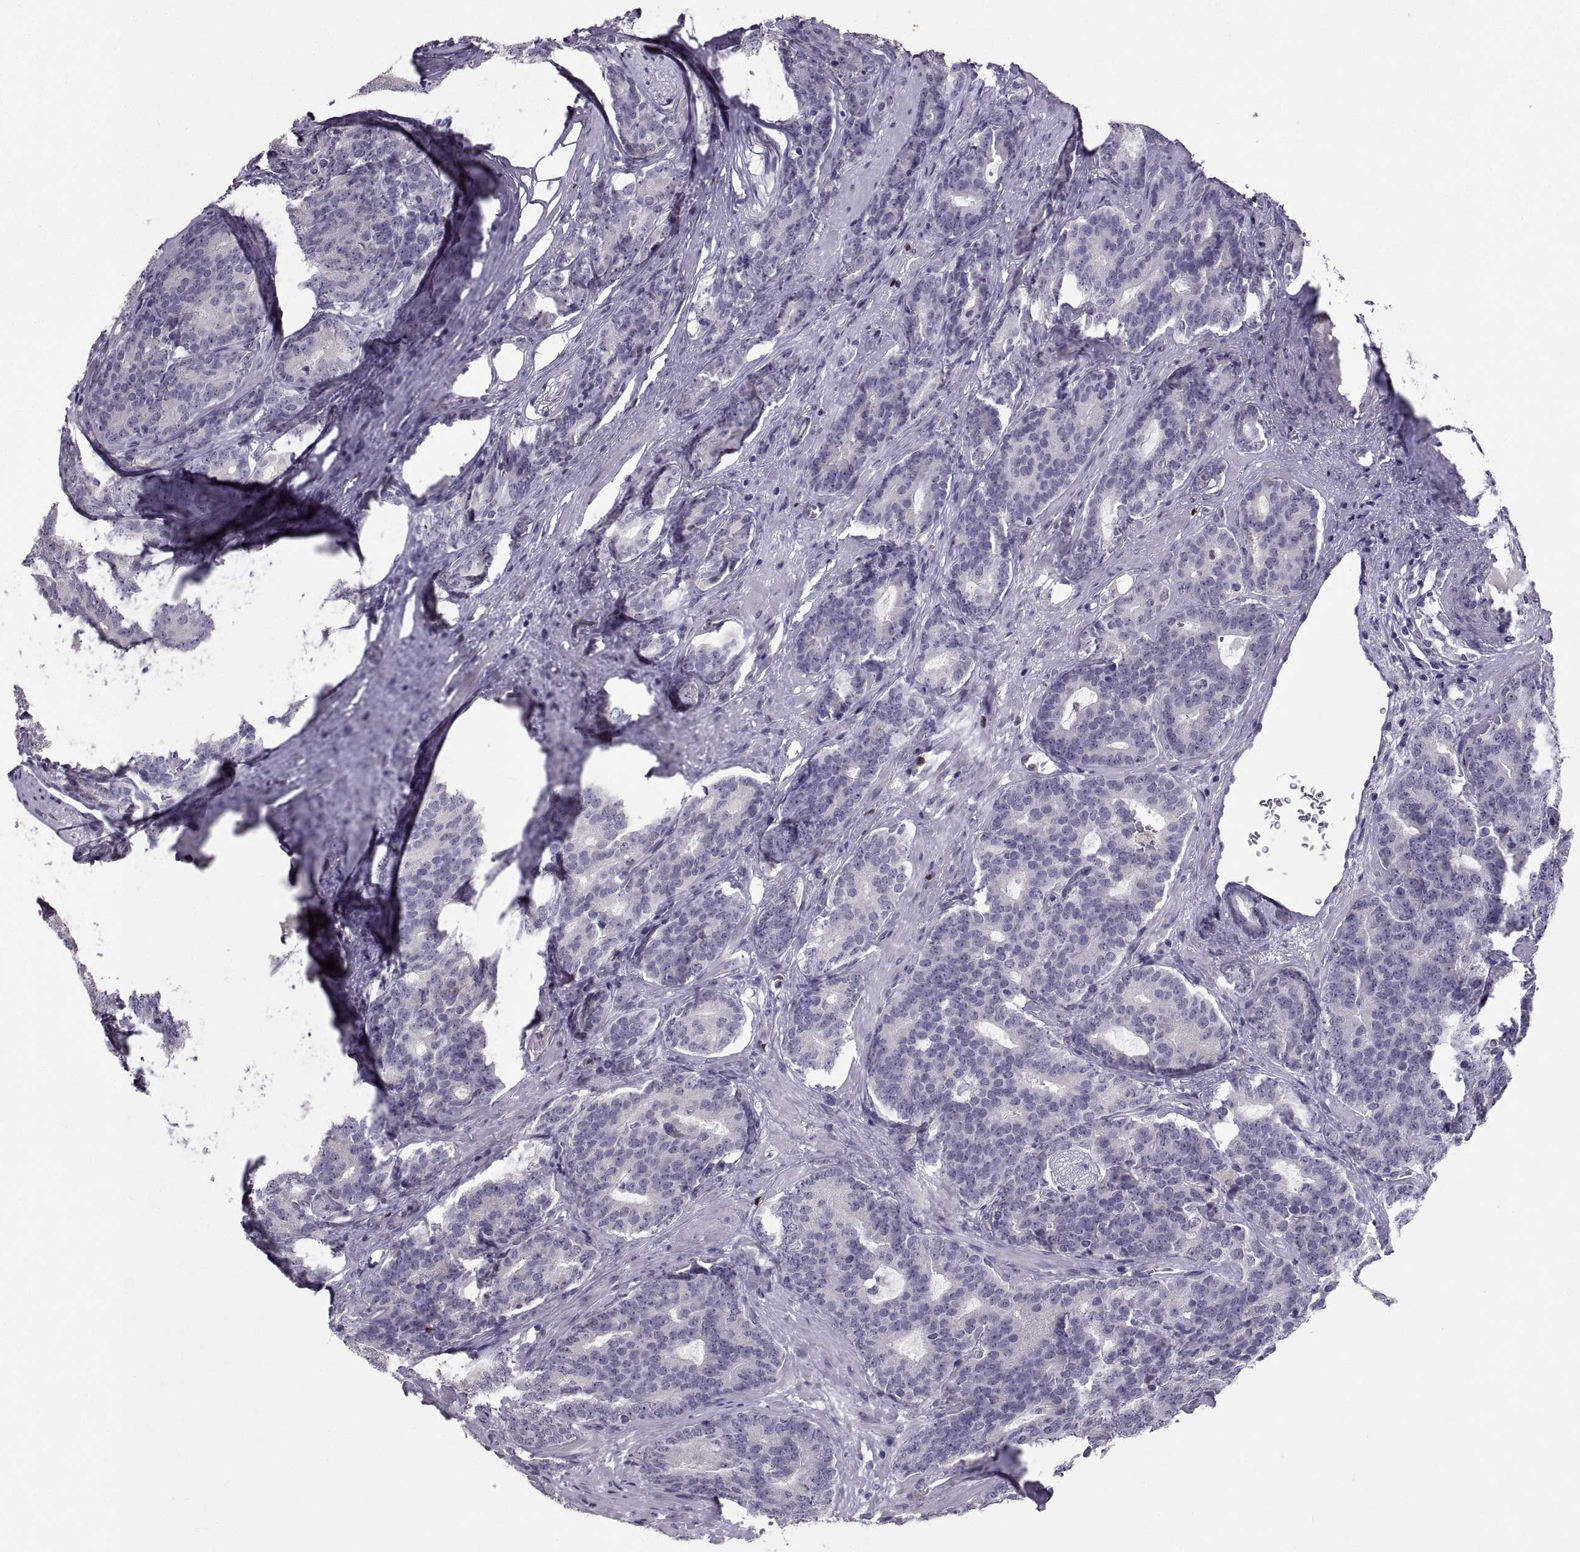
{"staining": {"intensity": "negative", "quantity": "none", "location": "none"}, "tissue": "prostate cancer", "cell_type": "Tumor cells", "image_type": "cancer", "snomed": [{"axis": "morphology", "description": "Adenocarcinoma, NOS"}, {"axis": "topography", "description": "Prostate"}], "caption": "Immunohistochemistry micrograph of prostate adenocarcinoma stained for a protein (brown), which shows no positivity in tumor cells.", "gene": "SOX21", "patient": {"sex": "male", "age": 71}}